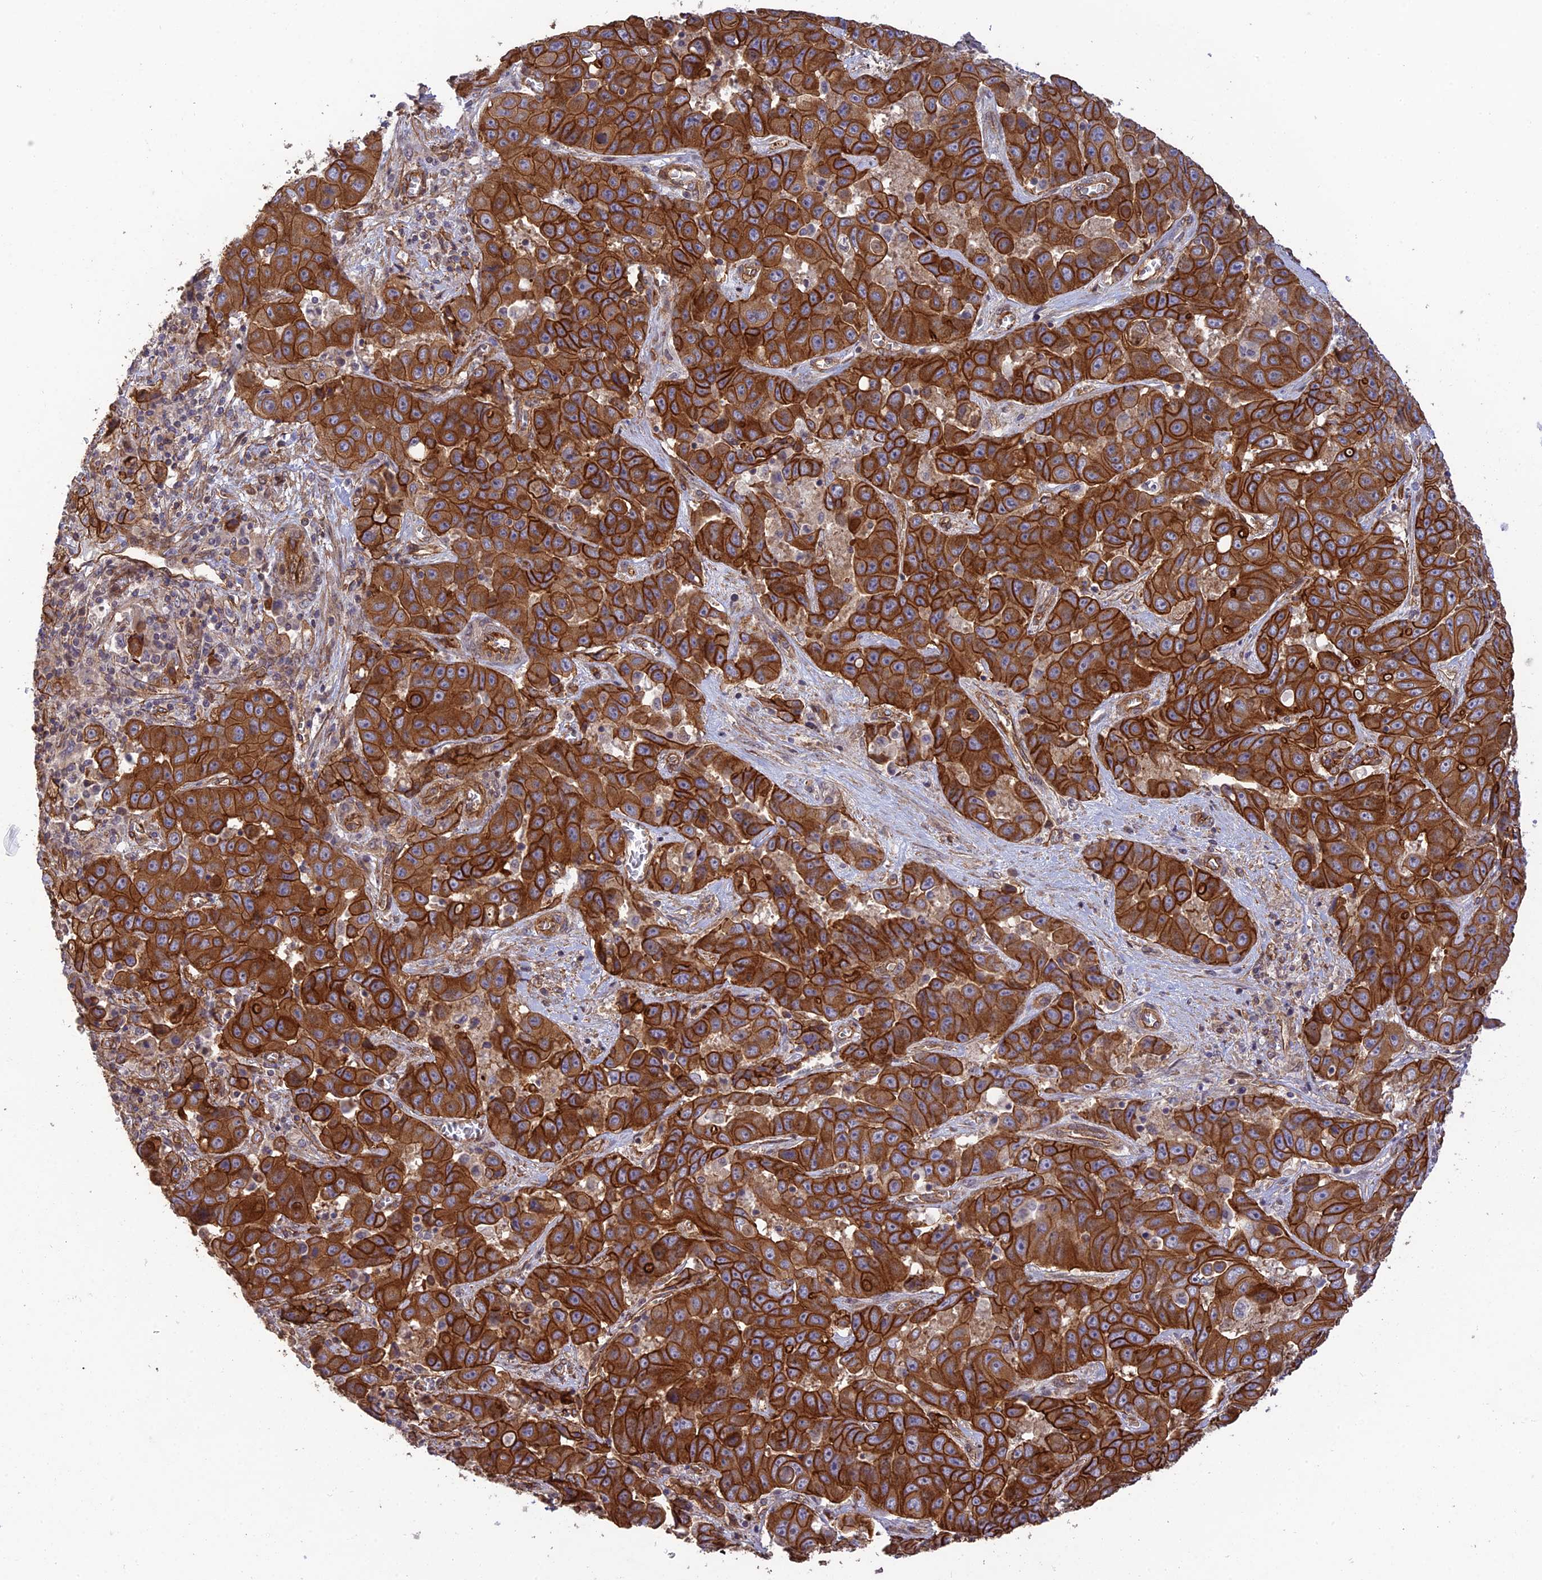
{"staining": {"intensity": "strong", "quantity": ">75%", "location": "cytoplasmic/membranous"}, "tissue": "liver cancer", "cell_type": "Tumor cells", "image_type": "cancer", "snomed": [{"axis": "morphology", "description": "Cholangiocarcinoma"}, {"axis": "topography", "description": "Liver"}], "caption": "Strong cytoplasmic/membranous protein staining is seen in about >75% of tumor cells in liver cancer (cholangiocarcinoma).", "gene": "HOMER2", "patient": {"sex": "female", "age": 52}}